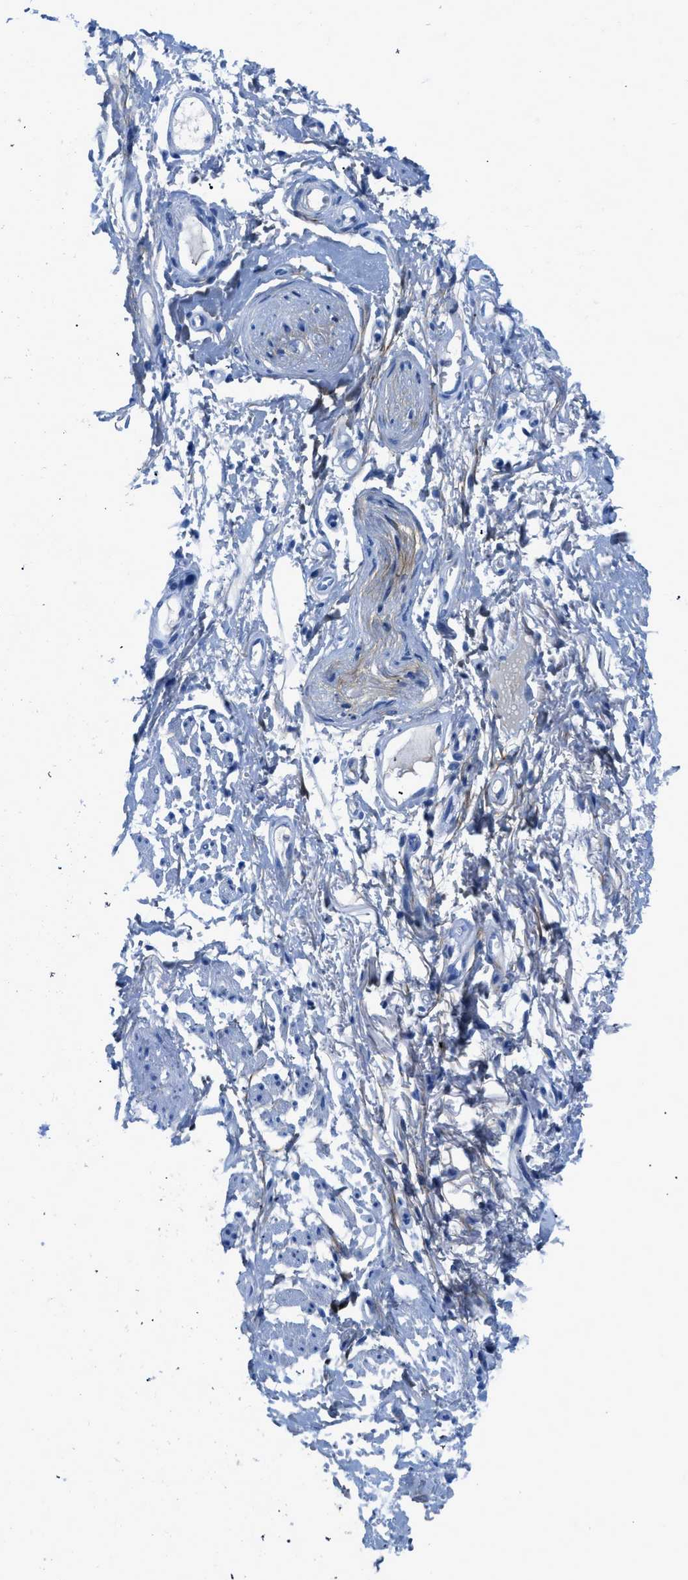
{"staining": {"intensity": "negative", "quantity": "none", "location": "none"}, "tissue": "adipose tissue", "cell_type": "Adipocytes", "image_type": "normal", "snomed": [{"axis": "morphology", "description": "Normal tissue, NOS"}, {"axis": "topography", "description": "Cartilage tissue"}, {"axis": "topography", "description": "Bronchus"}], "caption": "A high-resolution image shows IHC staining of normal adipose tissue, which shows no significant staining in adipocytes. (DAB (3,3'-diaminobenzidine) IHC, high magnification).", "gene": "COL3A1", "patient": {"sex": "female", "age": 73}}